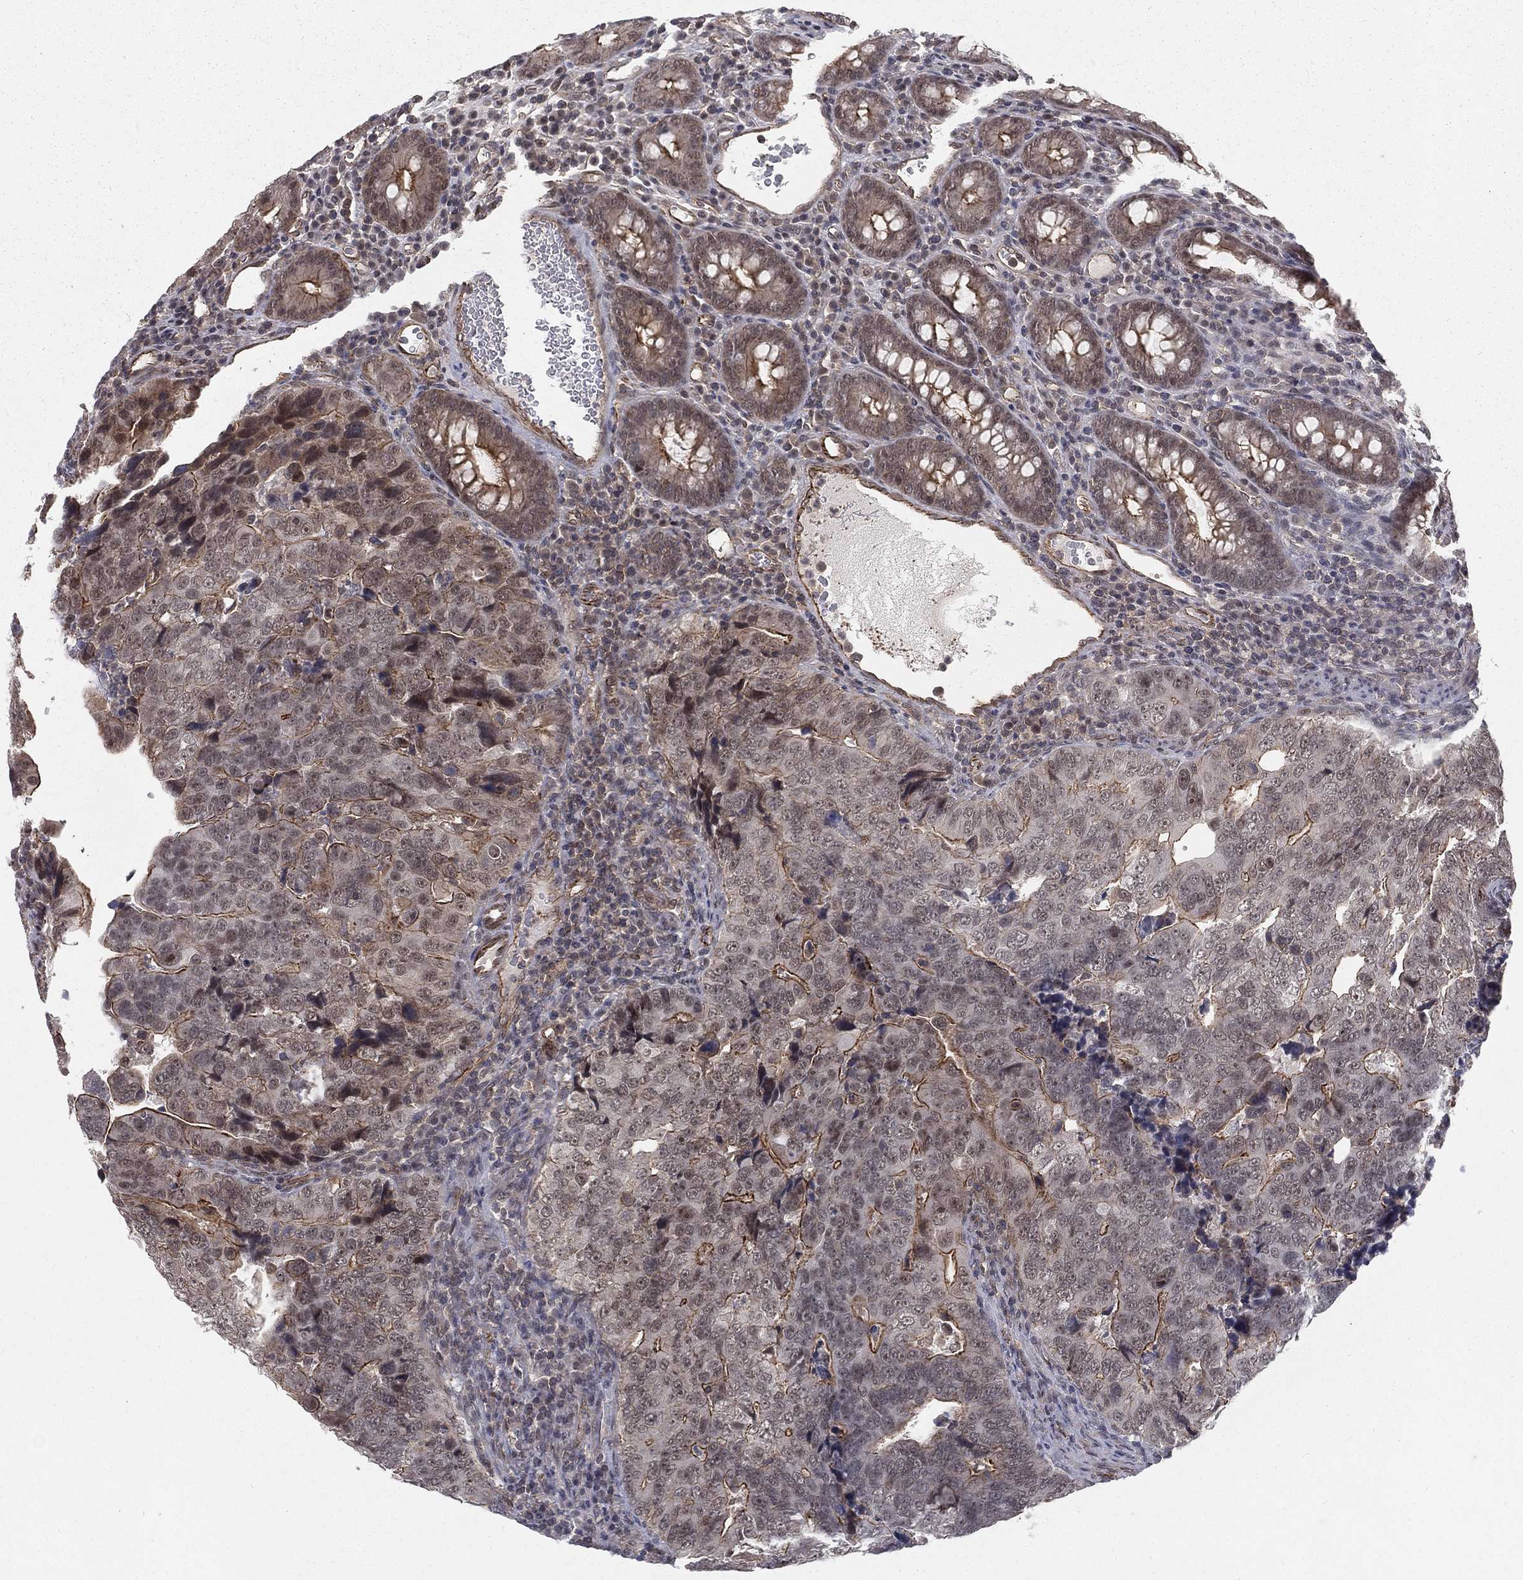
{"staining": {"intensity": "moderate", "quantity": "<25%", "location": "cytoplasmic/membranous"}, "tissue": "colorectal cancer", "cell_type": "Tumor cells", "image_type": "cancer", "snomed": [{"axis": "morphology", "description": "Adenocarcinoma, NOS"}, {"axis": "topography", "description": "Colon"}], "caption": "A photomicrograph of adenocarcinoma (colorectal) stained for a protein exhibits moderate cytoplasmic/membranous brown staining in tumor cells.", "gene": "MORC2", "patient": {"sex": "female", "age": 72}}